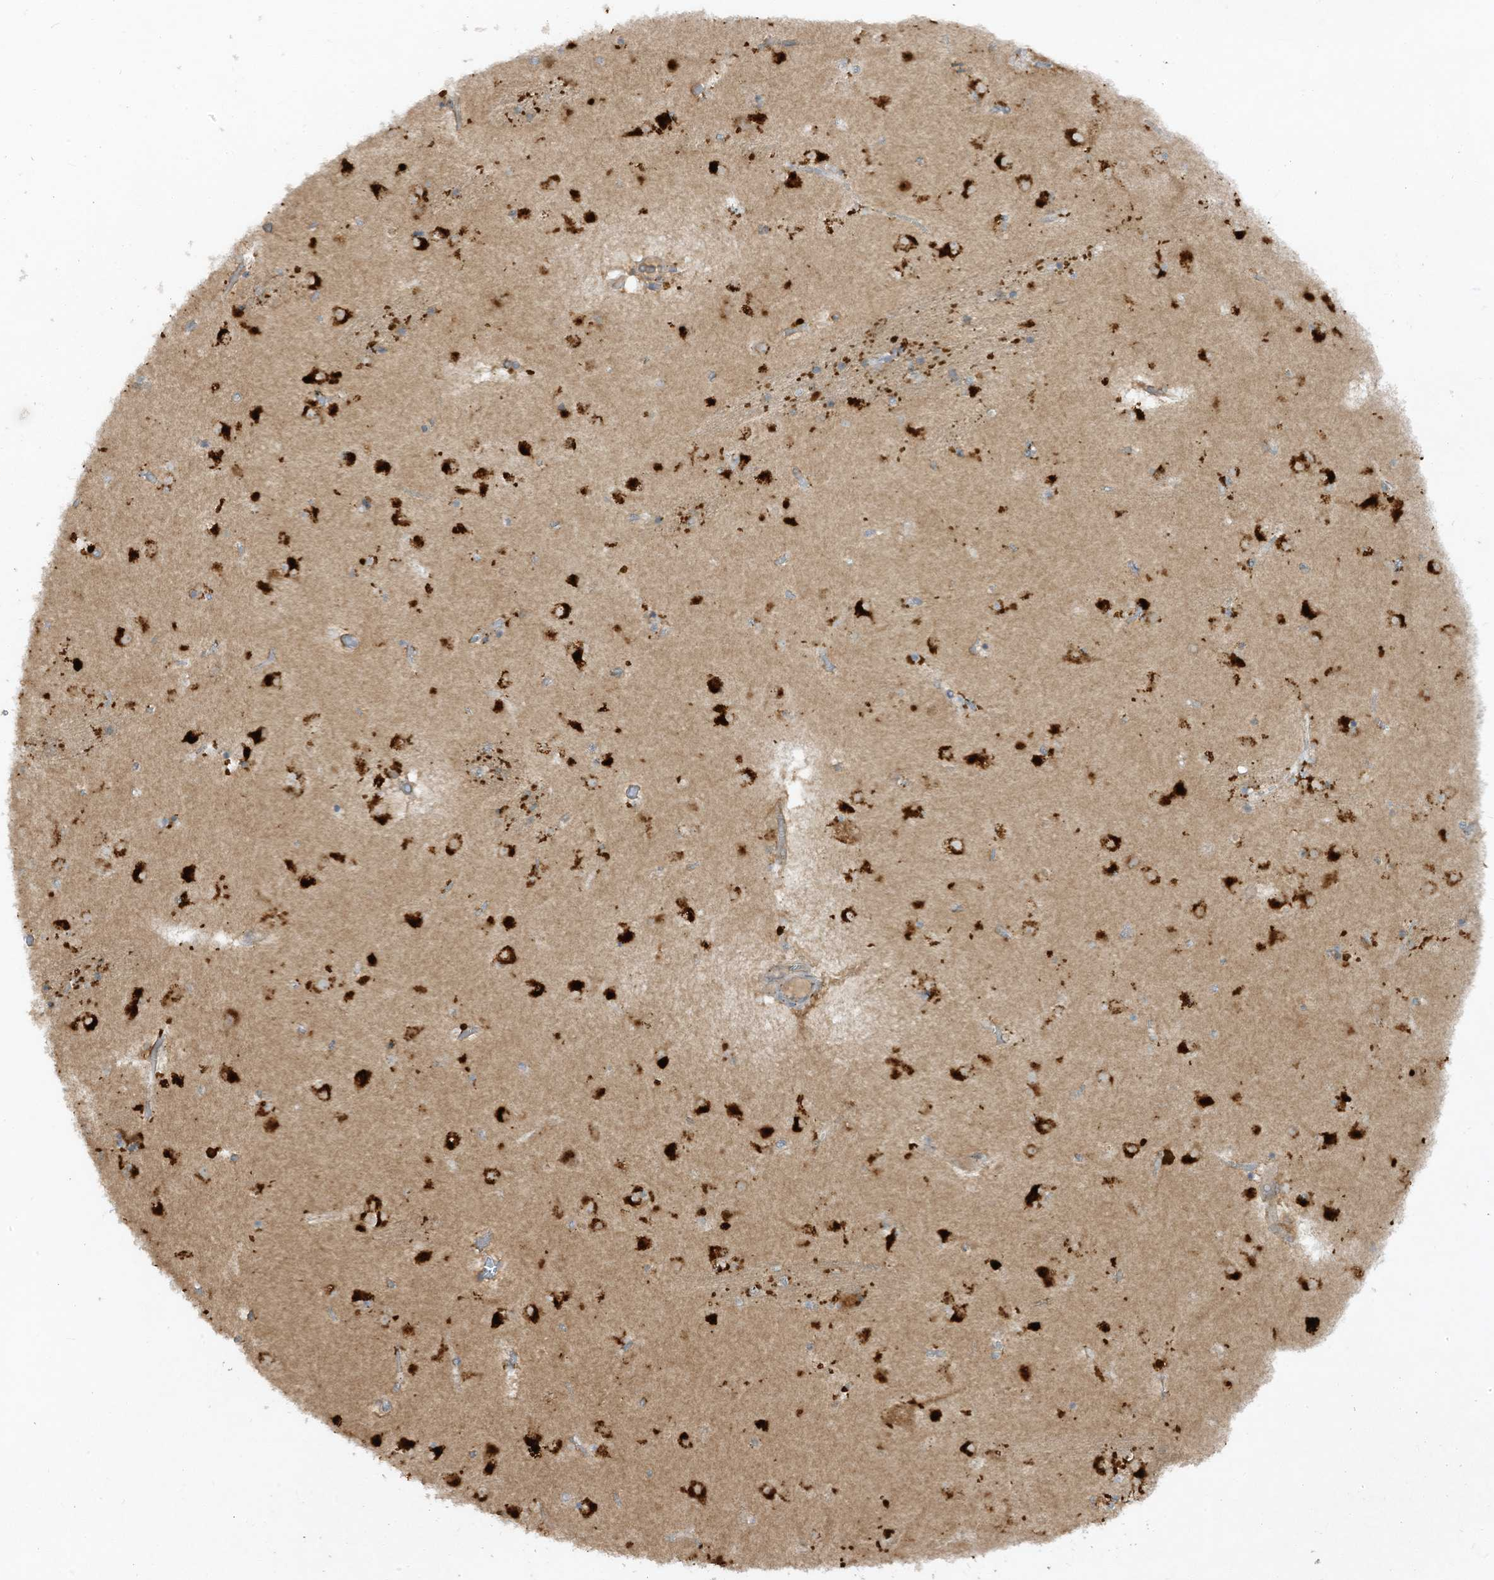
{"staining": {"intensity": "weak", "quantity": "<25%", "location": "cytoplasmic/membranous"}, "tissue": "caudate", "cell_type": "Glial cells", "image_type": "normal", "snomed": [{"axis": "morphology", "description": "Normal tissue, NOS"}, {"axis": "topography", "description": "Lateral ventricle wall"}], "caption": "High power microscopy histopathology image of an immunohistochemistry photomicrograph of unremarkable caudate, revealing no significant staining in glial cells. (DAB (3,3'-diaminobenzidine) immunohistochemistry (IHC) with hematoxylin counter stain).", "gene": "LDAH", "patient": {"sex": "male", "age": 70}}